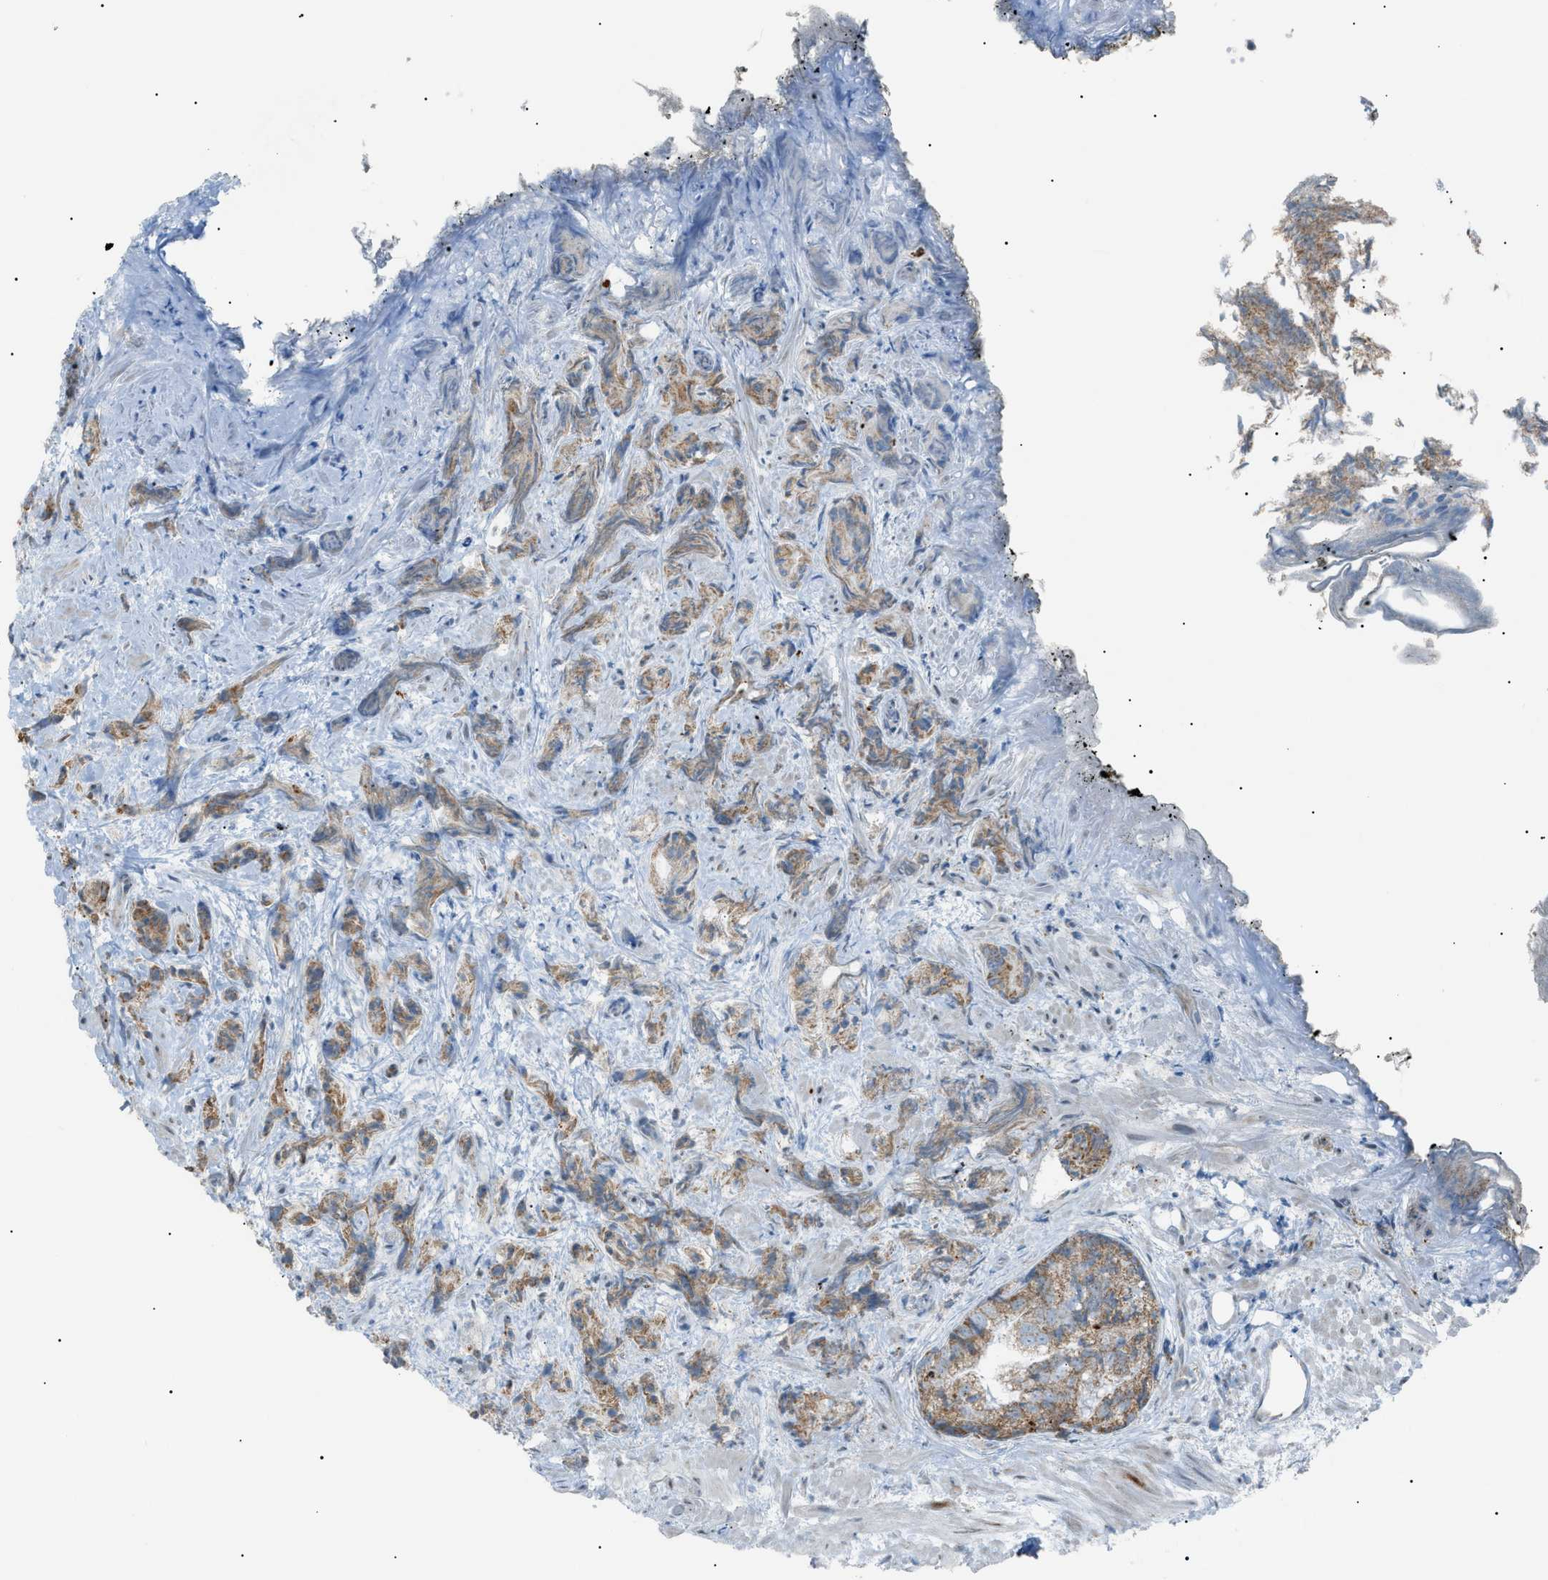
{"staining": {"intensity": "moderate", "quantity": ">75%", "location": "cytoplasmic/membranous"}, "tissue": "prostate cancer", "cell_type": "Tumor cells", "image_type": "cancer", "snomed": [{"axis": "morphology", "description": "Adenocarcinoma, Low grade"}, {"axis": "topography", "description": "Prostate"}], "caption": "IHC photomicrograph of human low-grade adenocarcinoma (prostate) stained for a protein (brown), which demonstrates medium levels of moderate cytoplasmic/membranous positivity in about >75% of tumor cells.", "gene": "ZNF516", "patient": {"sex": "male", "age": 89}}